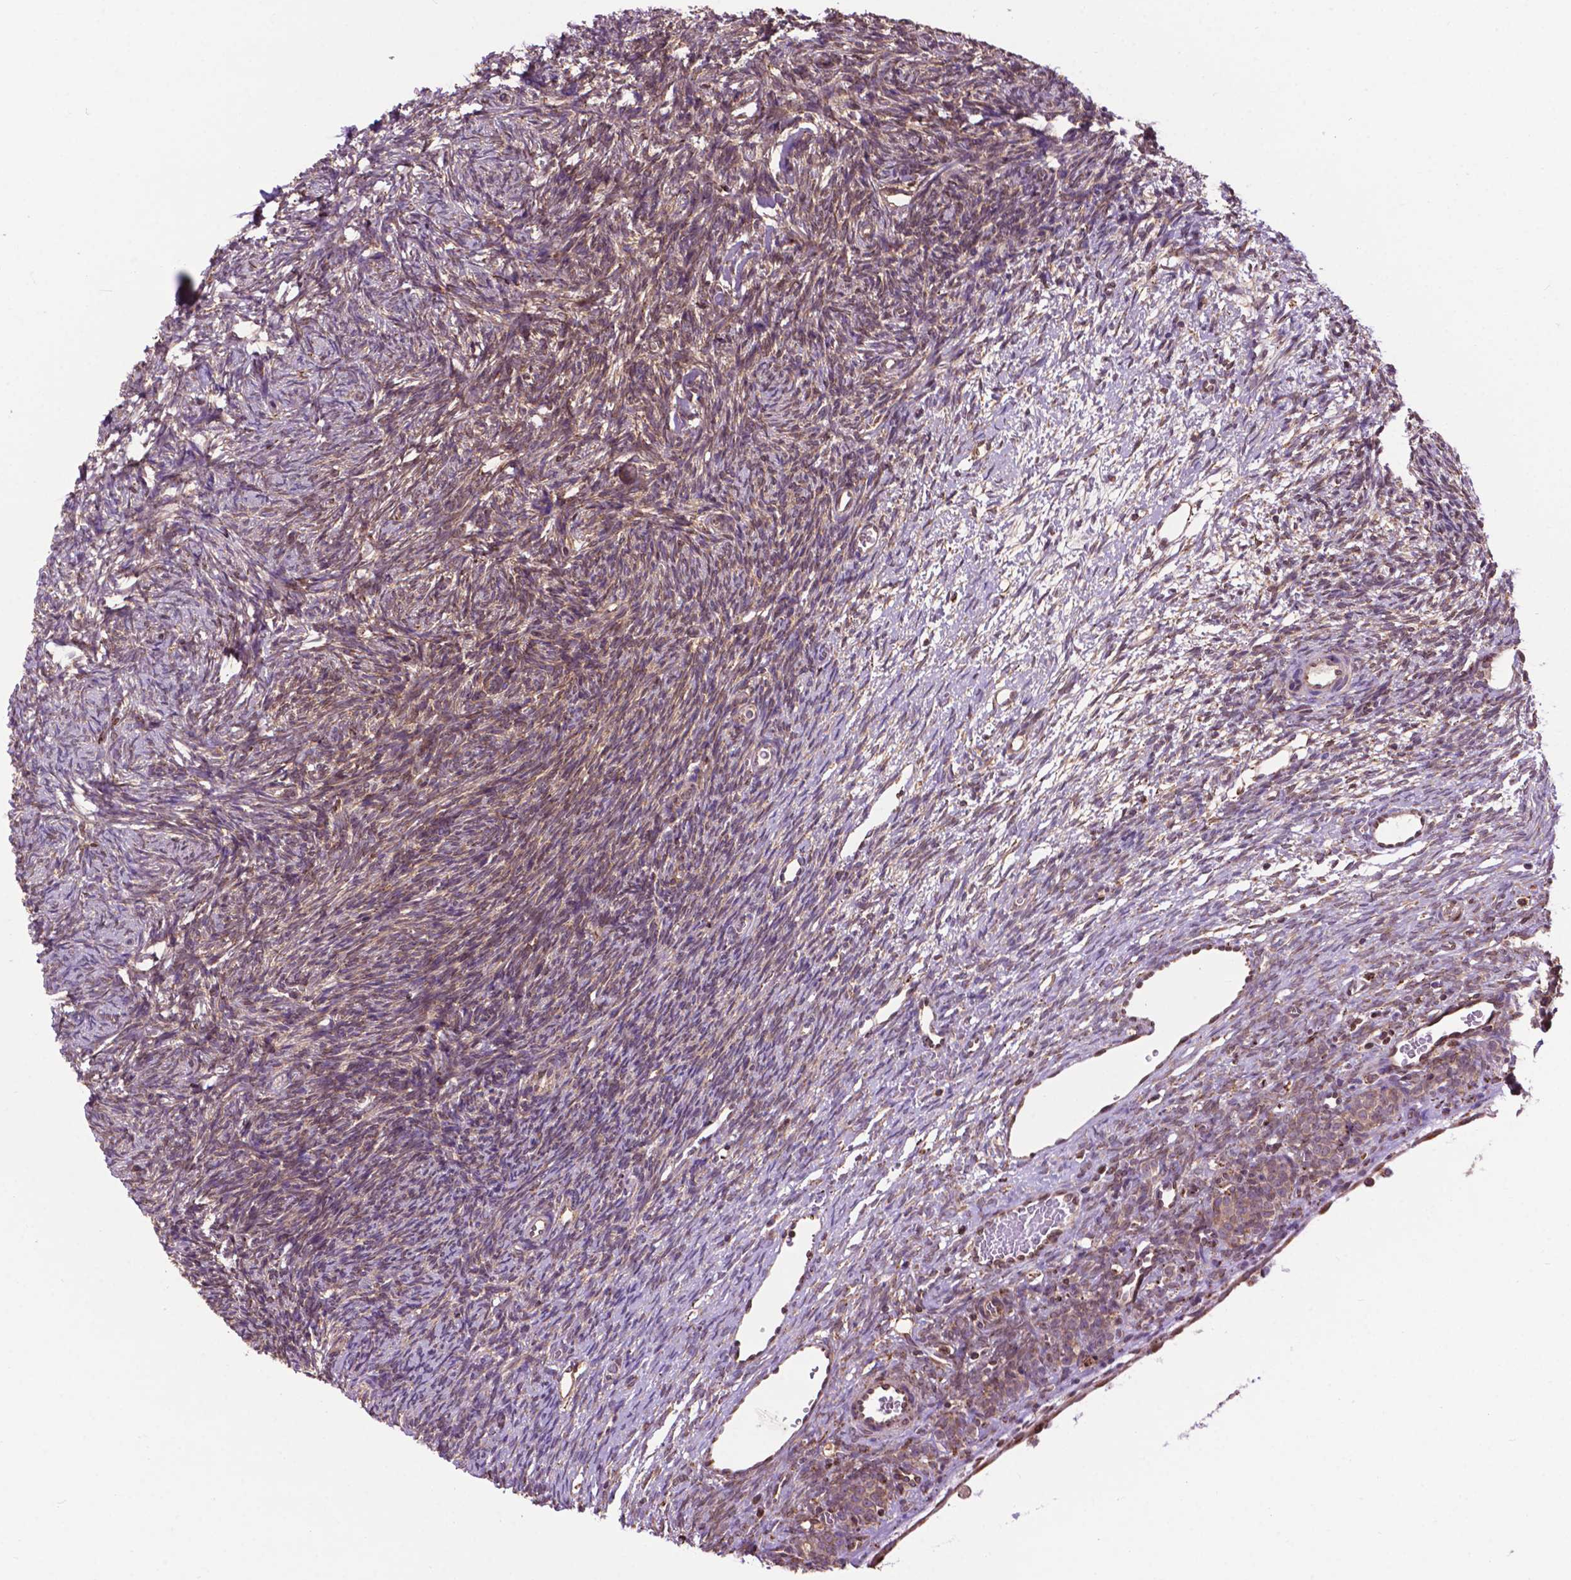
{"staining": {"intensity": "weak", "quantity": "<25%", "location": "cytoplasmic/membranous"}, "tissue": "ovary", "cell_type": "Ovarian stroma cells", "image_type": "normal", "snomed": [{"axis": "morphology", "description": "Normal tissue, NOS"}, {"axis": "topography", "description": "Ovary"}], "caption": "DAB immunohistochemical staining of unremarkable human ovary reveals no significant positivity in ovarian stroma cells. (DAB immunohistochemistry (IHC) visualized using brightfield microscopy, high magnification).", "gene": "GANAB", "patient": {"sex": "female", "age": 34}}